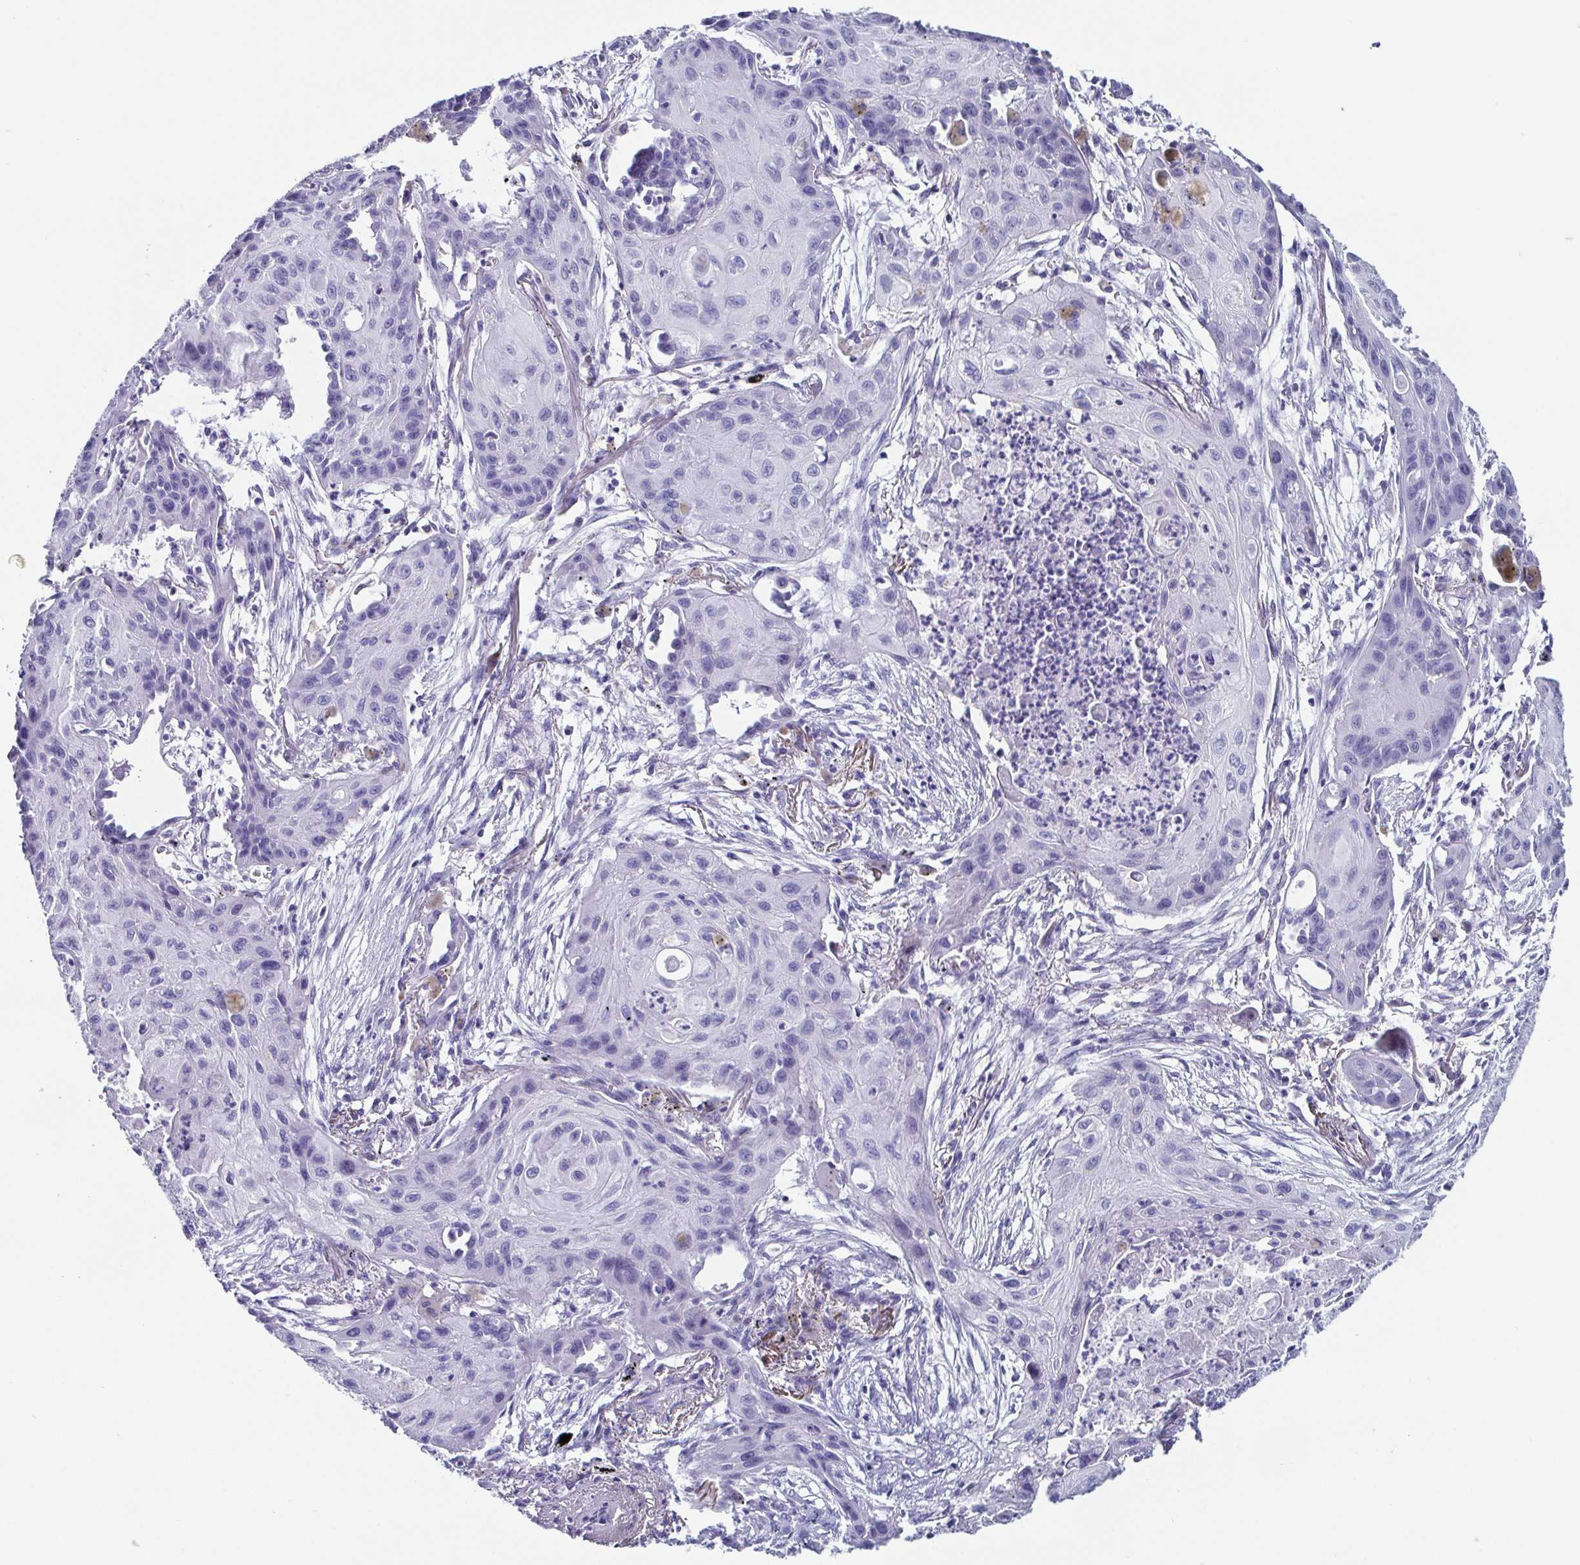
{"staining": {"intensity": "negative", "quantity": "none", "location": "none"}, "tissue": "lung cancer", "cell_type": "Tumor cells", "image_type": "cancer", "snomed": [{"axis": "morphology", "description": "Squamous cell carcinoma, NOS"}, {"axis": "topography", "description": "Lung"}], "caption": "The IHC image has no significant staining in tumor cells of lung squamous cell carcinoma tissue.", "gene": "TNNT2", "patient": {"sex": "male", "age": 71}}